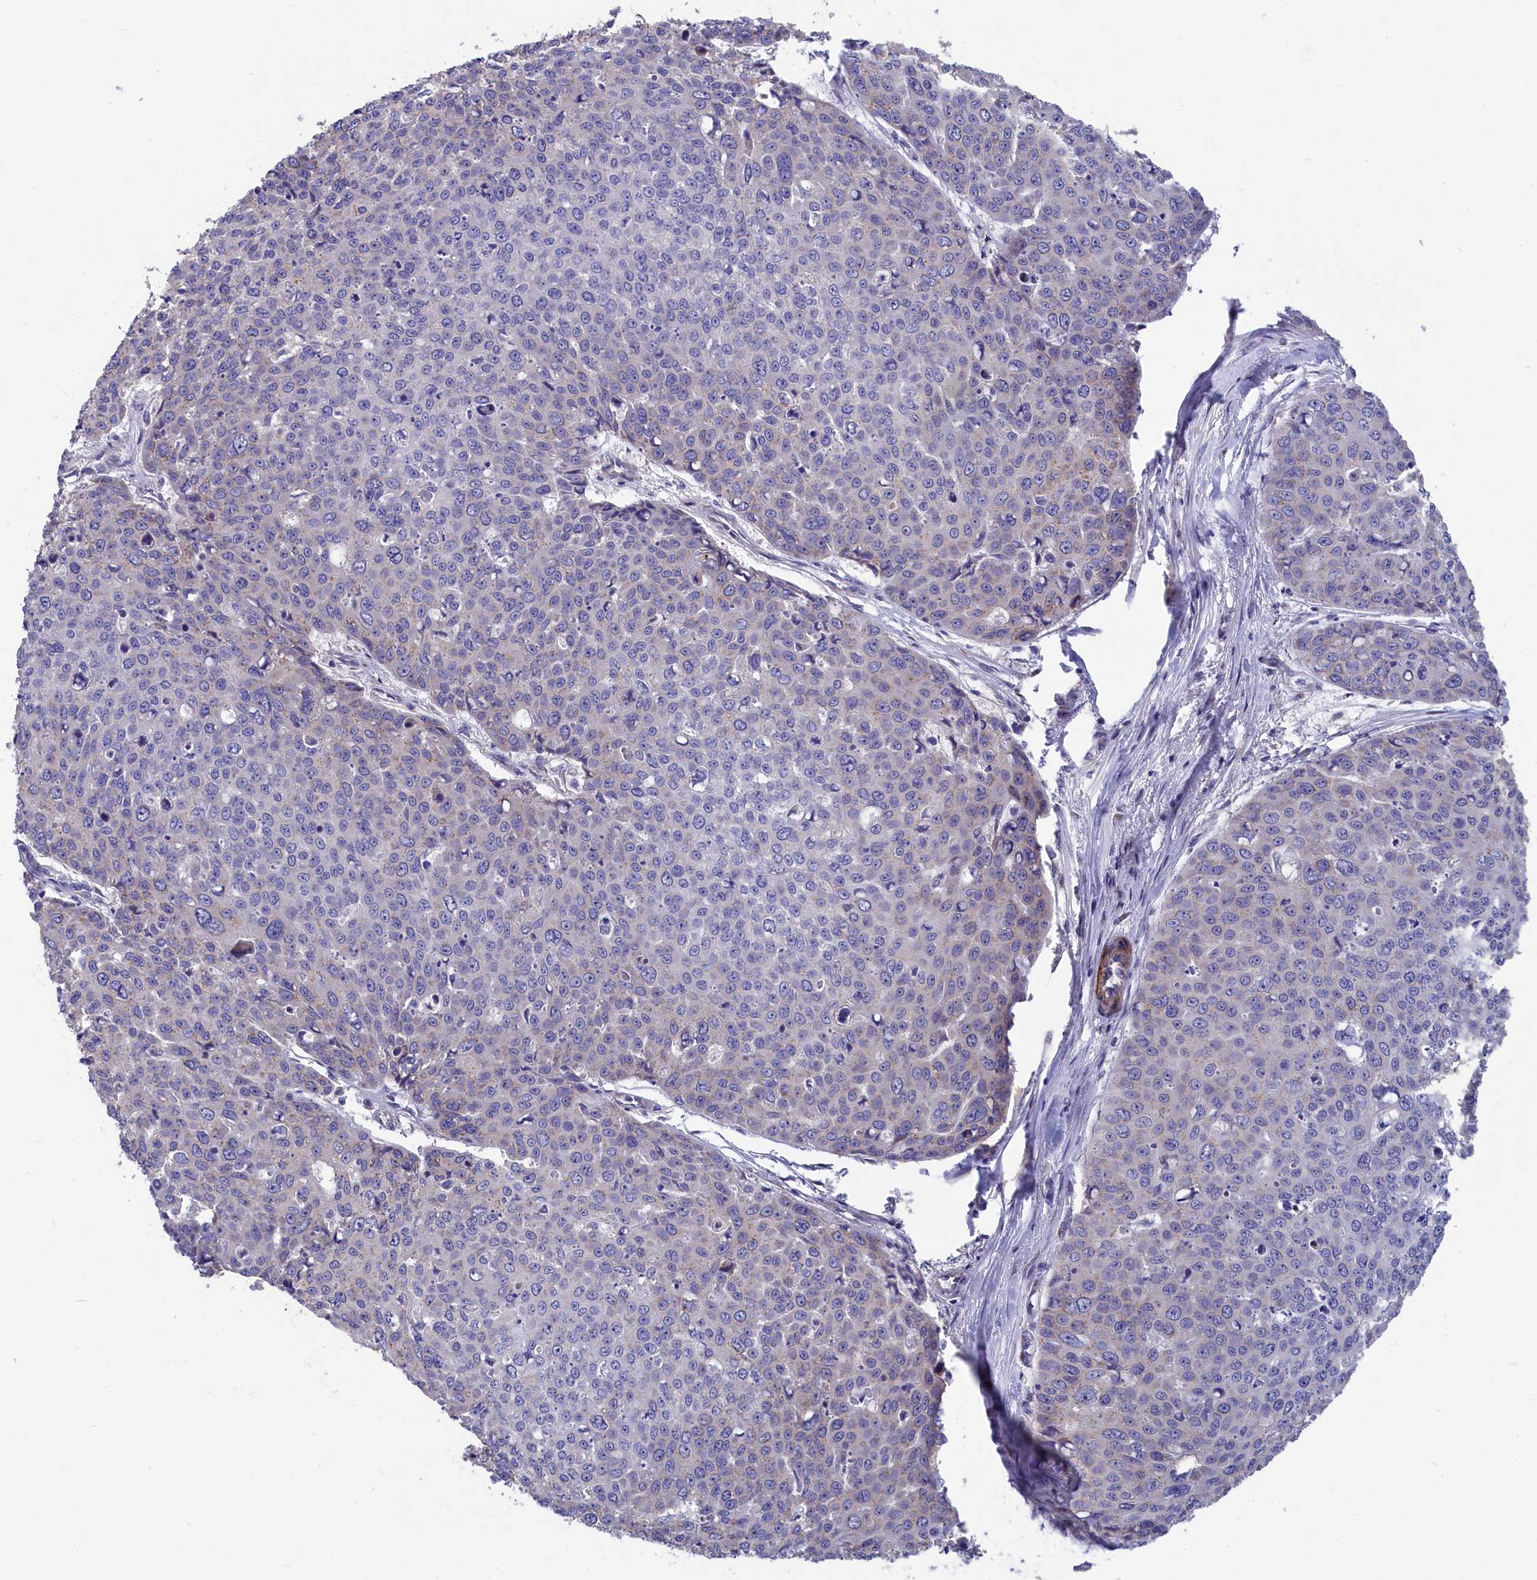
{"staining": {"intensity": "negative", "quantity": "none", "location": "none"}, "tissue": "skin cancer", "cell_type": "Tumor cells", "image_type": "cancer", "snomed": [{"axis": "morphology", "description": "Squamous cell carcinoma, NOS"}, {"axis": "topography", "description": "Skin"}], "caption": "IHC photomicrograph of human skin cancer stained for a protein (brown), which reveals no staining in tumor cells. (DAB IHC visualized using brightfield microscopy, high magnification).", "gene": "TUBGCP4", "patient": {"sex": "male", "age": 71}}